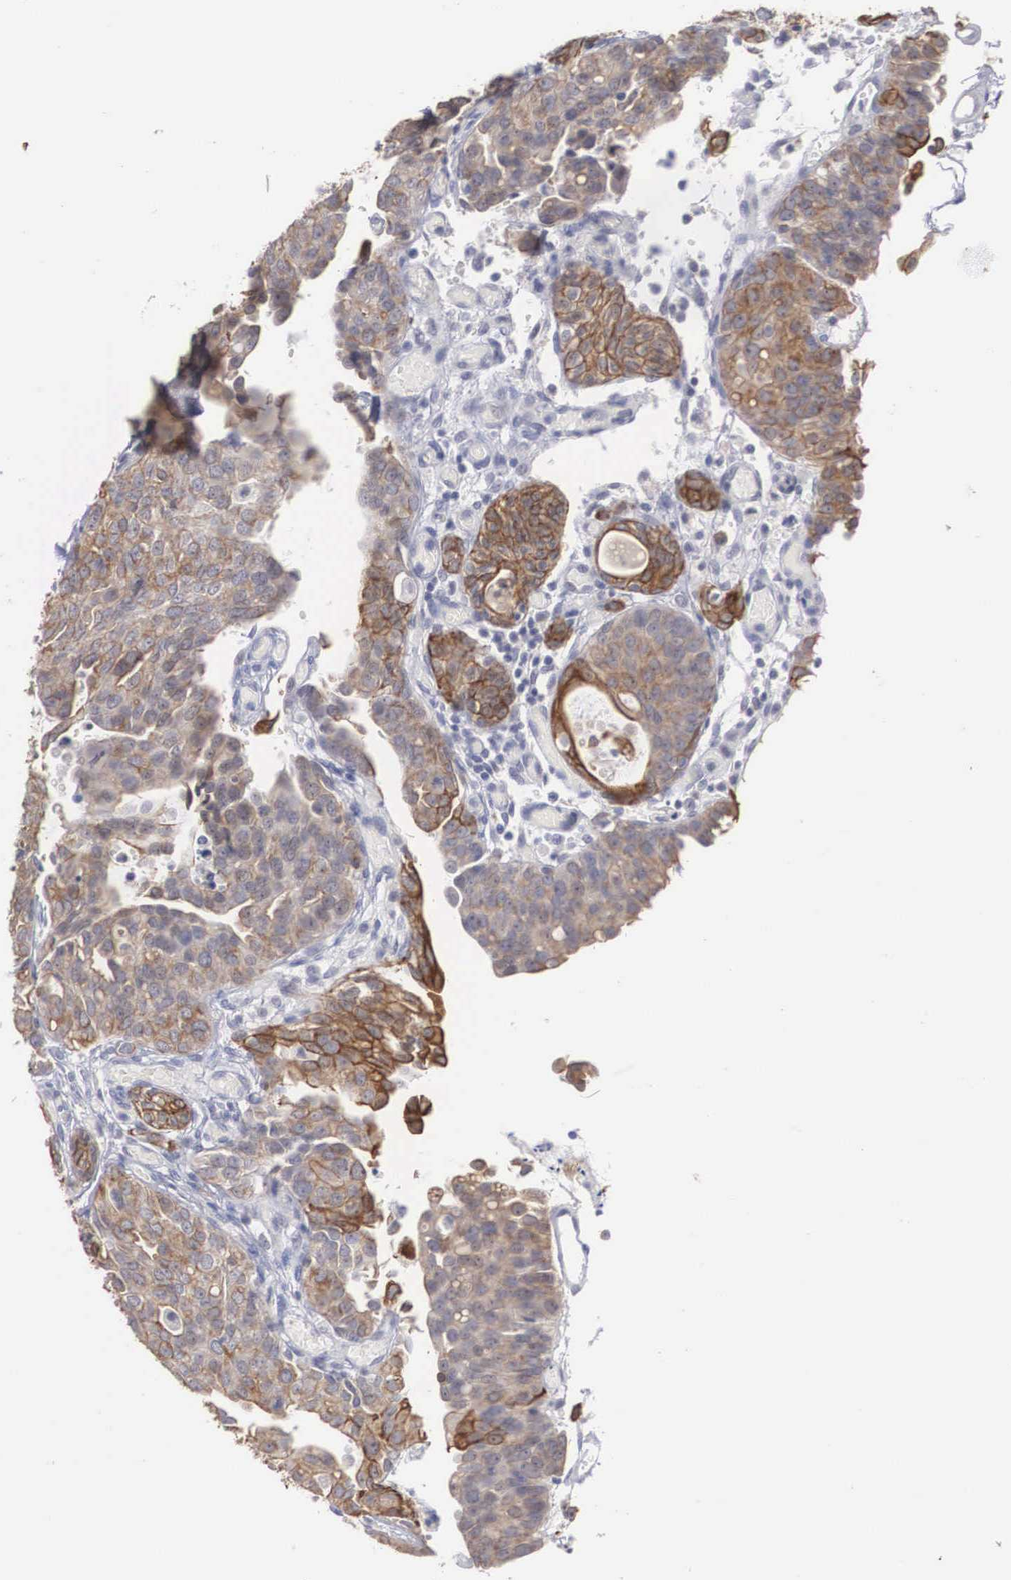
{"staining": {"intensity": "moderate", "quantity": "25%-75%", "location": "cytoplasmic/membranous"}, "tissue": "urothelial cancer", "cell_type": "Tumor cells", "image_type": "cancer", "snomed": [{"axis": "morphology", "description": "Urothelial carcinoma, High grade"}, {"axis": "topography", "description": "Urinary bladder"}], "caption": "IHC (DAB (3,3'-diaminobenzidine)) staining of urothelial cancer reveals moderate cytoplasmic/membranous protein staining in about 25%-75% of tumor cells. The staining is performed using DAB (3,3'-diaminobenzidine) brown chromogen to label protein expression. The nuclei are counter-stained blue using hematoxylin.", "gene": "WDR89", "patient": {"sex": "male", "age": 78}}